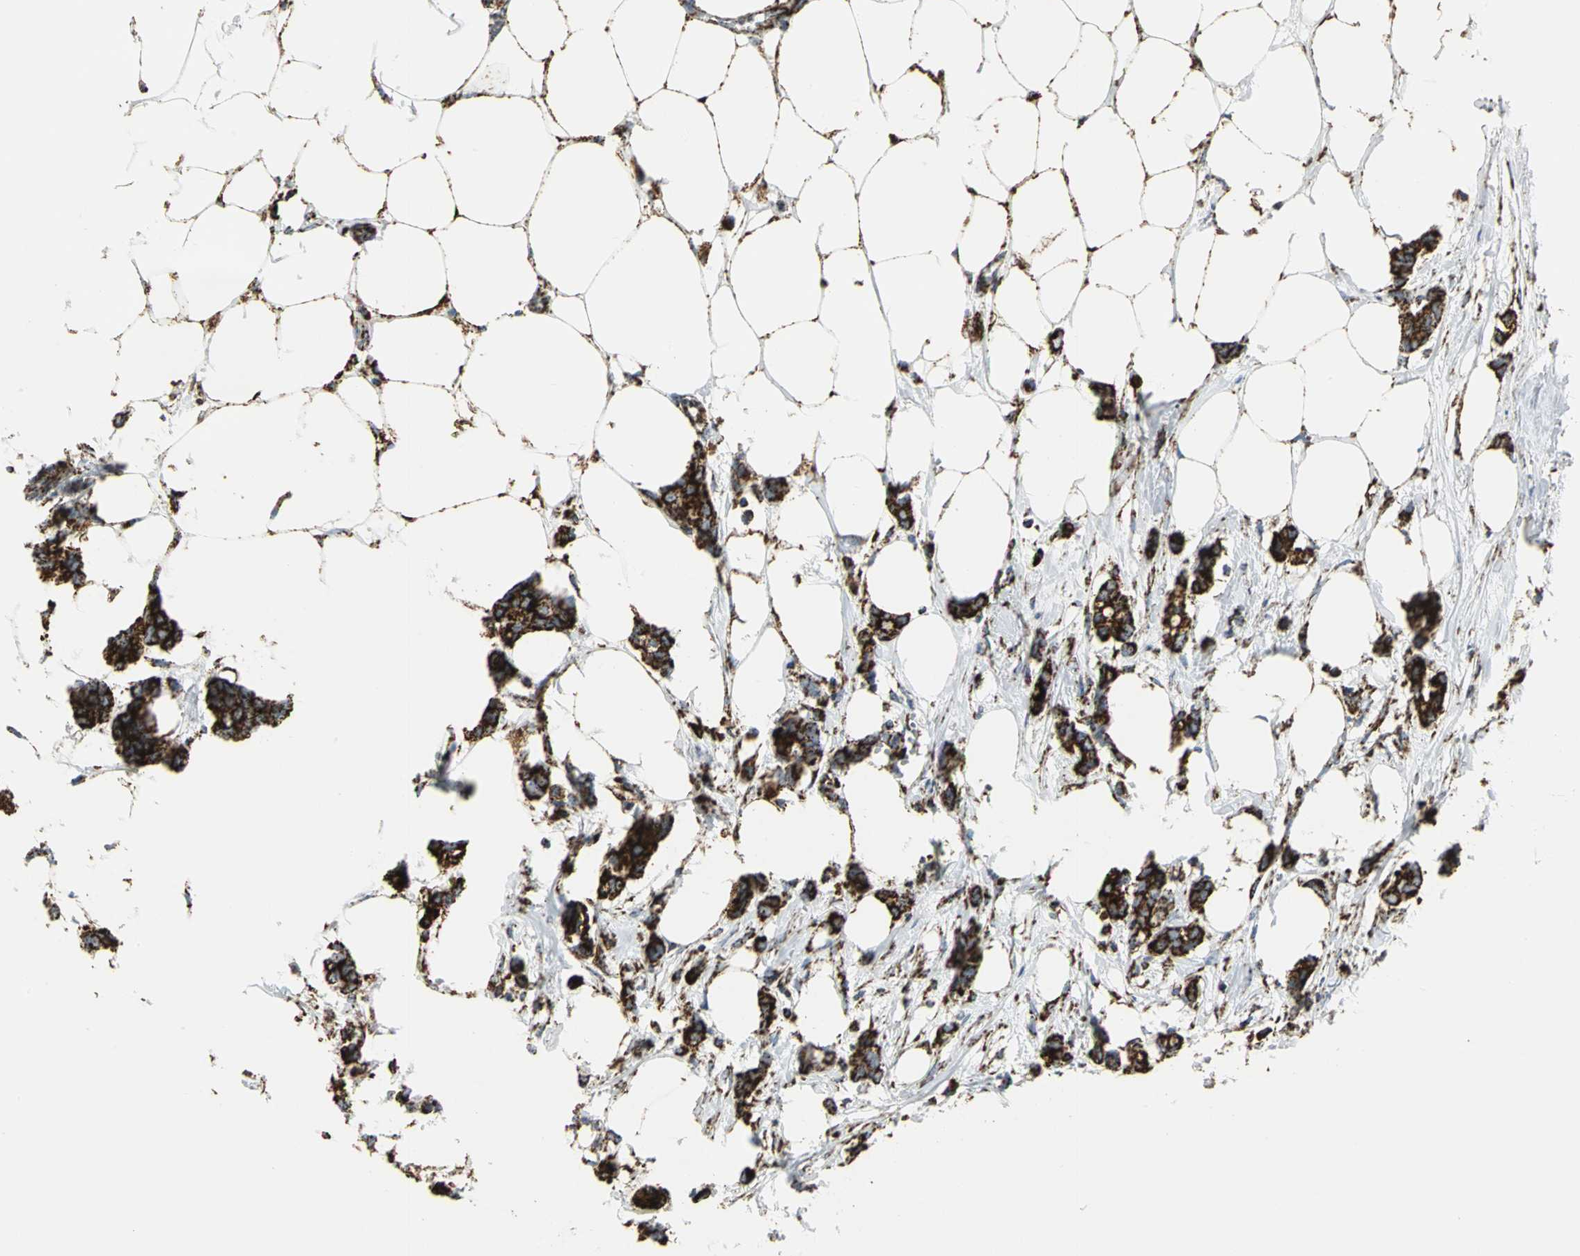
{"staining": {"intensity": "strong", "quantity": ">75%", "location": "cytoplasmic/membranous"}, "tissue": "breast cancer", "cell_type": "Tumor cells", "image_type": "cancer", "snomed": [{"axis": "morphology", "description": "Duct carcinoma"}, {"axis": "topography", "description": "Breast"}], "caption": "Immunohistochemical staining of breast intraductal carcinoma displays high levels of strong cytoplasmic/membranous protein expression in about >75% of tumor cells.", "gene": "NTRK1", "patient": {"sex": "female", "age": 84}}